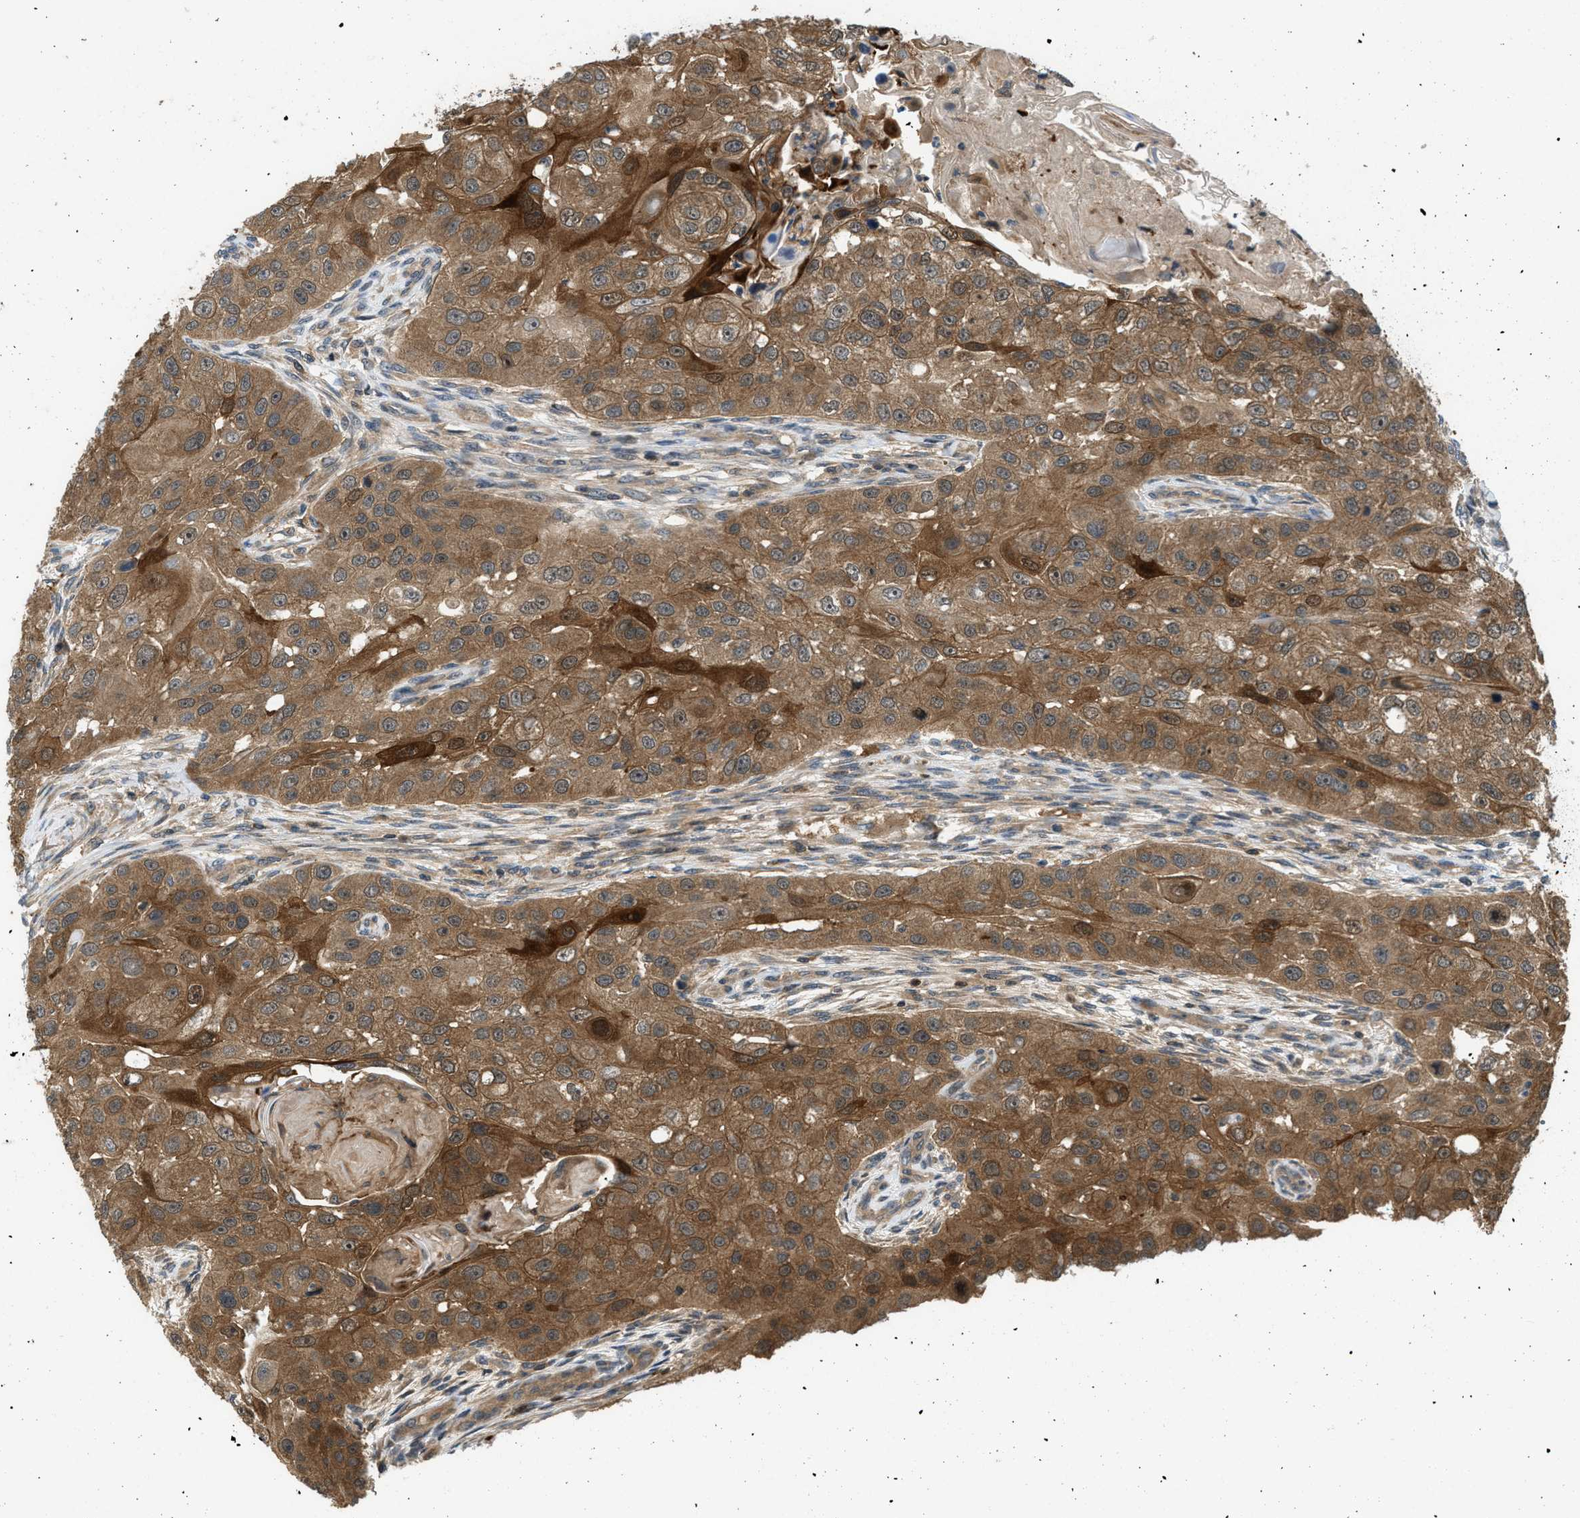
{"staining": {"intensity": "moderate", "quantity": ">75%", "location": "cytoplasmic/membranous"}, "tissue": "head and neck cancer", "cell_type": "Tumor cells", "image_type": "cancer", "snomed": [{"axis": "morphology", "description": "Normal tissue, NOS"}, {"axis": "morphology", "description": "Squamous cell carcinoma, NOS"}, {"axis": "topography", "description": "Skeletal muscle"}, {"axis": "topography", "description": "Head-Neck"}], "caption": "Immunohistochemistry photomicrograph of neoplastic tissue: human head and neck cancer stained using IHC exhibits medium levels of moderate protein expression localized specifically in the cytoplasmic/membranous of tumor cells, appearing as a cytoplasmic/membranous brown color.", "gene": "GPR31", "patient": {"sex": "male", "age": 51}}